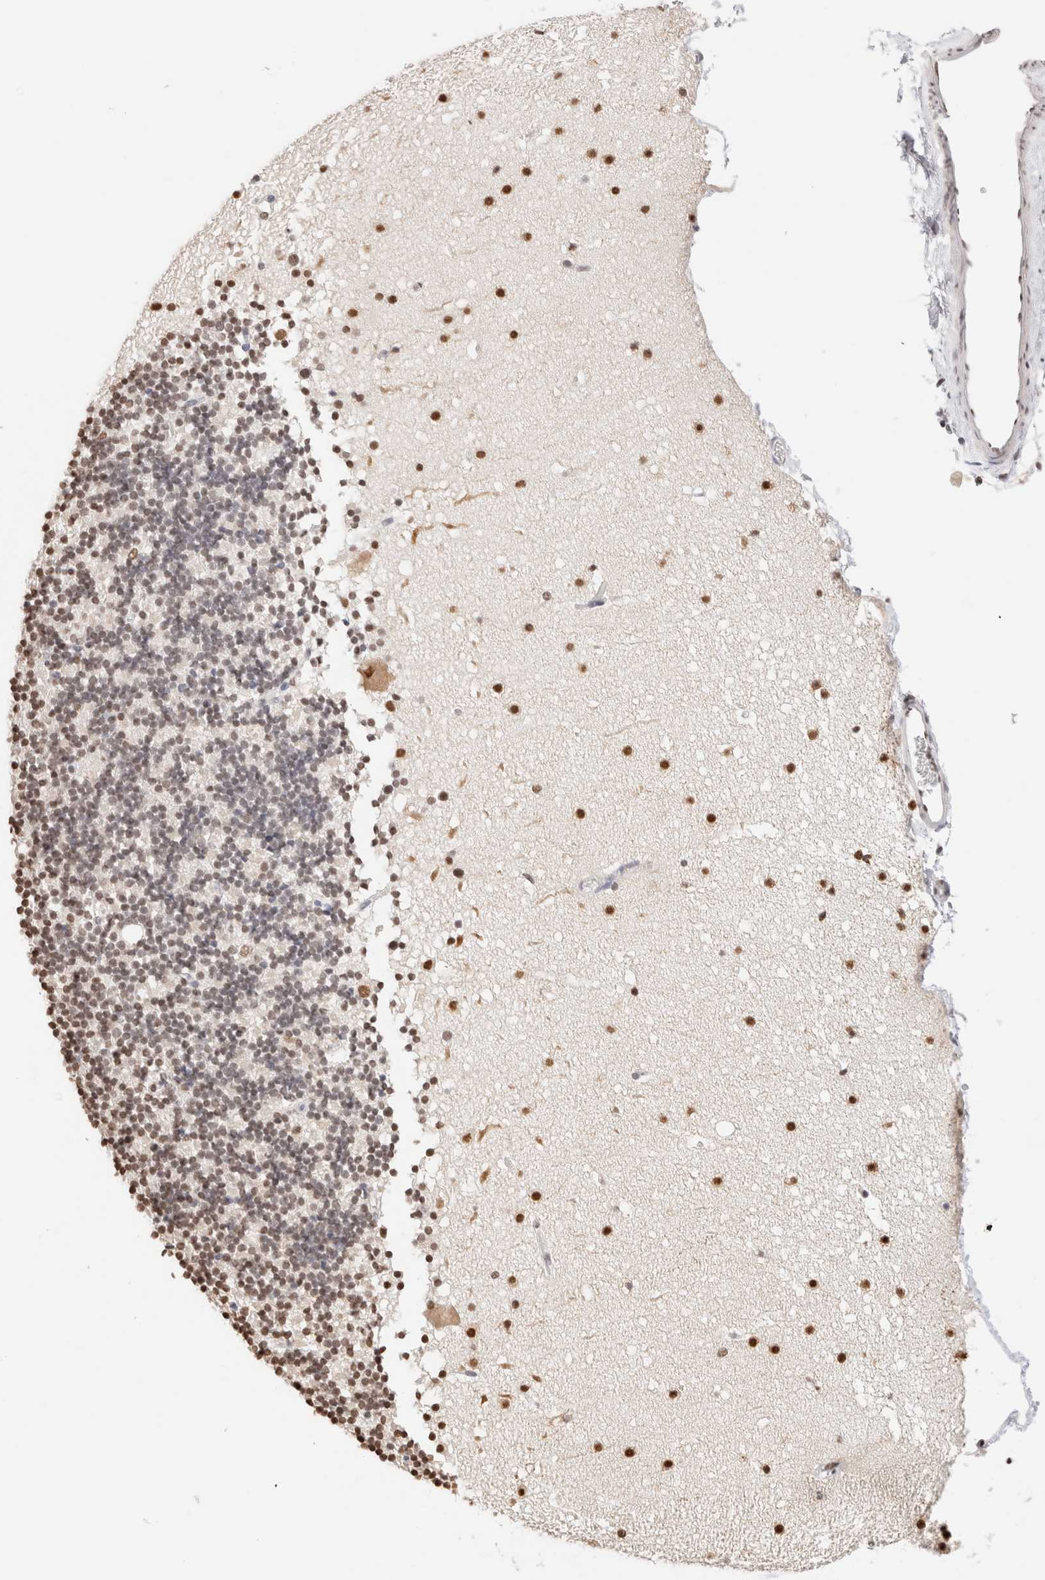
{"staining": {"intensity": "moderate", "quantity": "<25%", "location": "nuclear"}, "tissue": "cerebellum", "cell_type": "Cells in granular layer", "image_type": "normal", "snomed": [{"axis": "morphology", "description": "Normal tissue, NOS"}, {"axis": "topography", "description": "Cerebellum"}], "caption": "The immunohistochemical stain shows moderate nuclear positivity in cells in granular layer of benign cerebellum. (Brightfield microscopy of DAB IHC at high magnification).", "gene": "SUPT3H", "patient": {"sex": "male", "age": 57}}